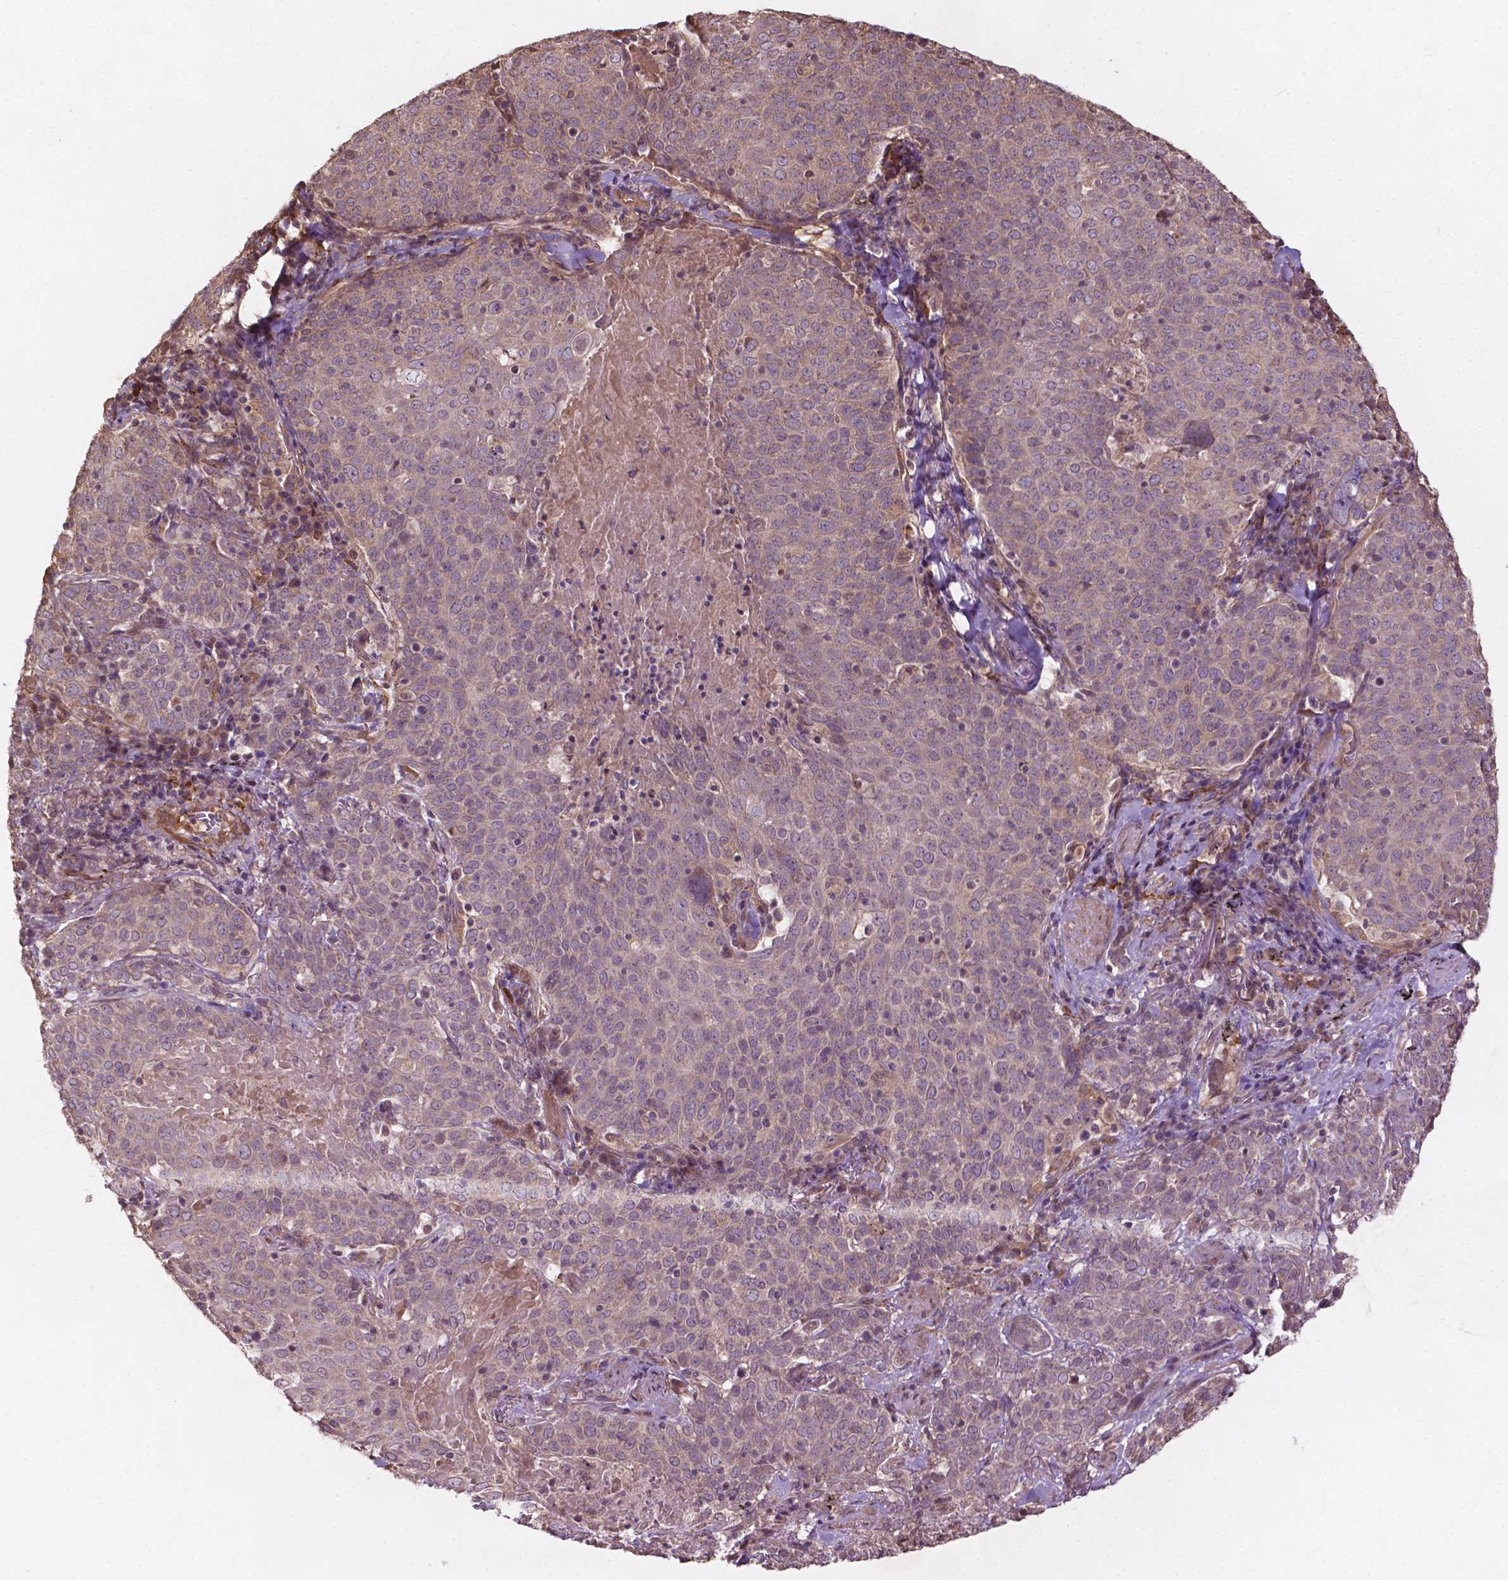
{"staining": {"intensity": "weak", "quantity": "<25%", "location": "cytoplasmic/membranous"}, "tissue": "lung cancer", "cell_type": "Tumor cells", "image_type": "cancer", "snomed": [{"axis": "morphology", "description": "Squamous cell carcinoma, NOS"}, {"axis": "topography", "description": "Lung"}], "caption": "This is an immunohistochemistry micrograph of squamous cell carcinoma (lung). There is no positivity in tumor cells.", "gene": "CDC42BPA", "patient": {"sex": "male", "age": 82}}